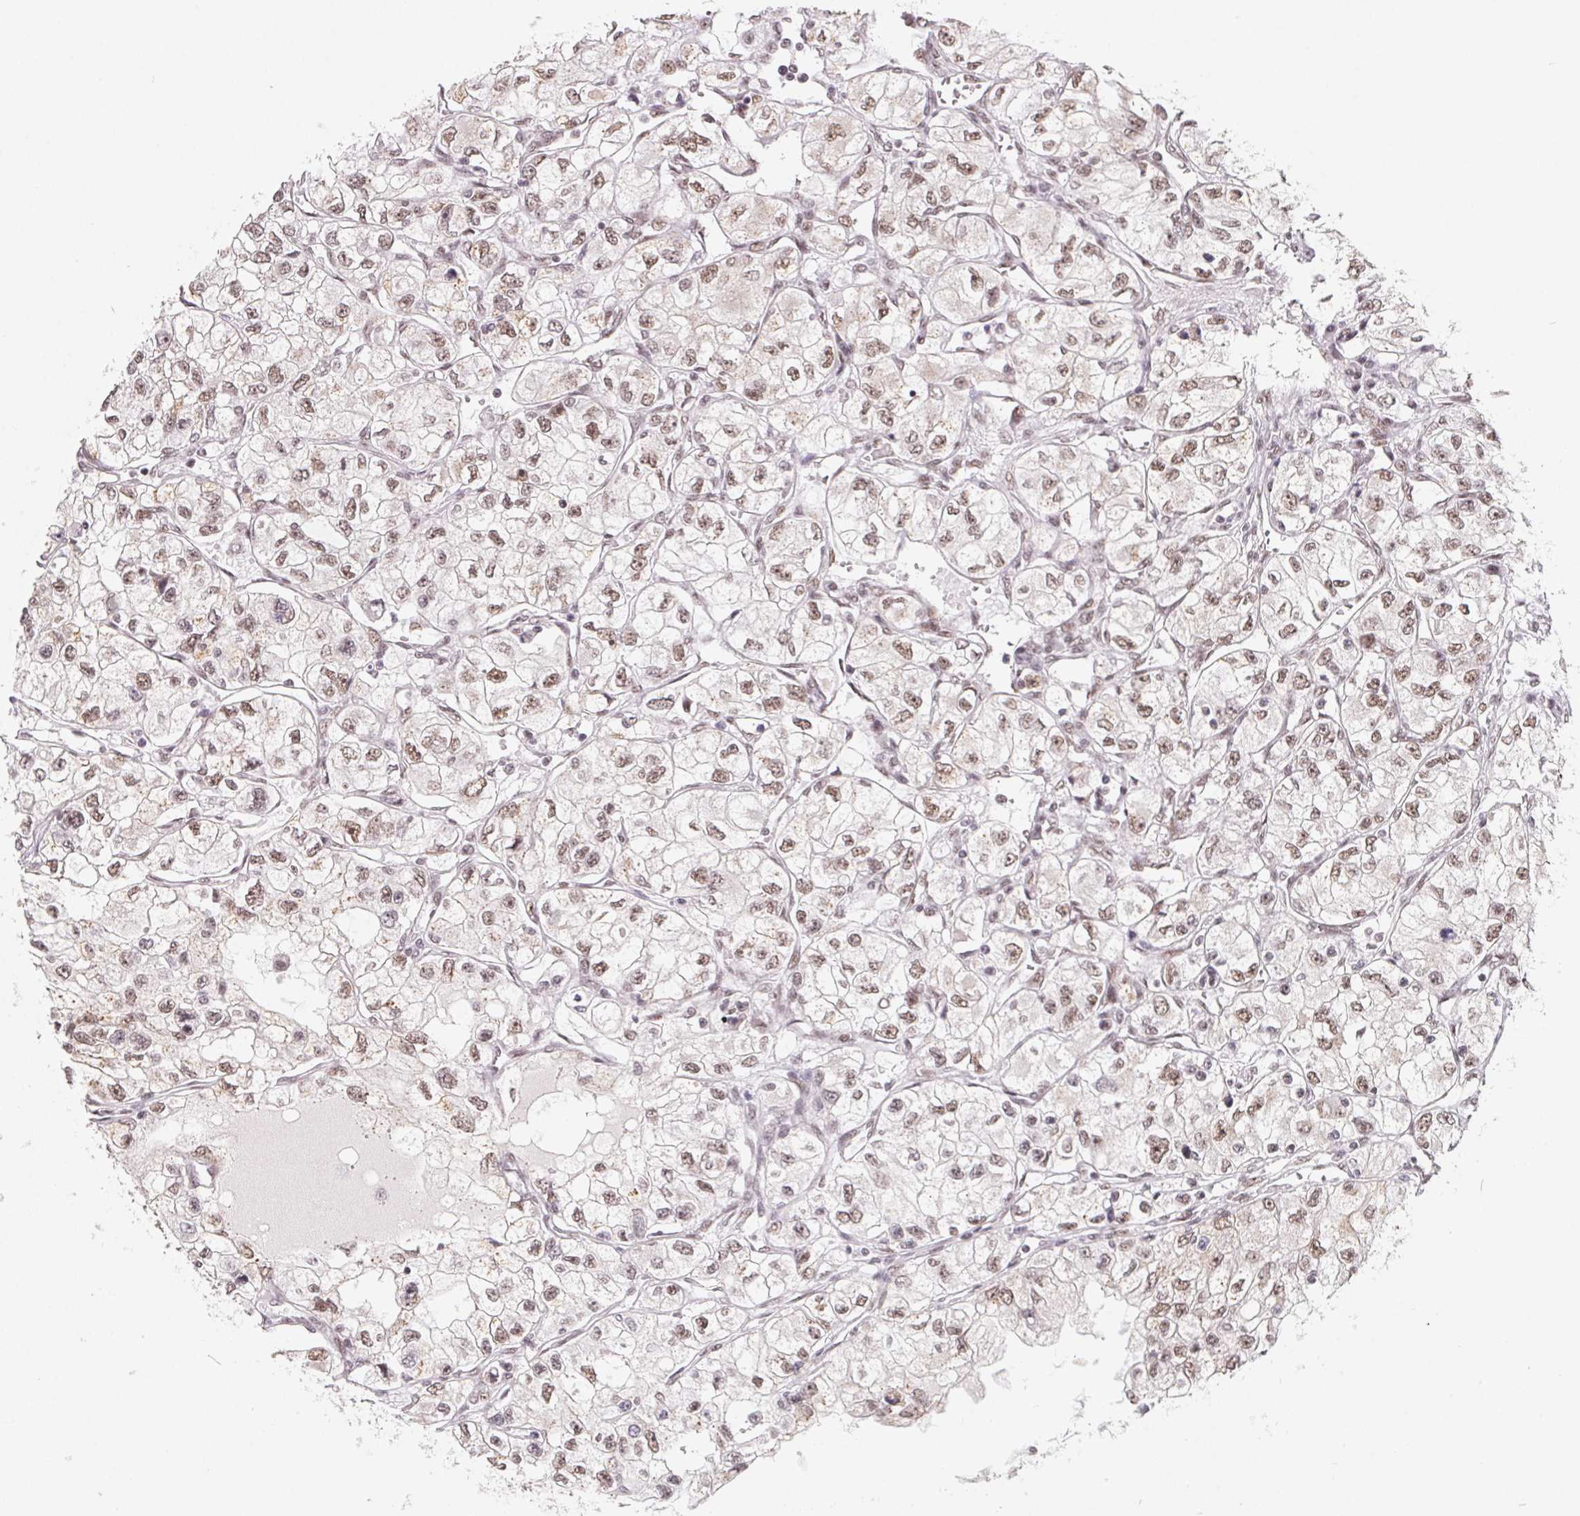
{"staining": {"intensity": "weak", "quantity": ">75%", "location": "nuclear"}, "tissue": "renal cancer", "cell_type": "Tumor cells", "image_type": "cancer", "snomed": [{"axis": "morphology", "description": "Adenocarcinoma, NOS"}, {"axis": "topography", "description": "Kidney"}], "caption": "Protein staining of adenocarcinoma (renal) tissue displays weak nuclear expression in about >75% of tumor cells.", "gene": "TCERG1", "patient": {"sex": "female", "age": 59}}